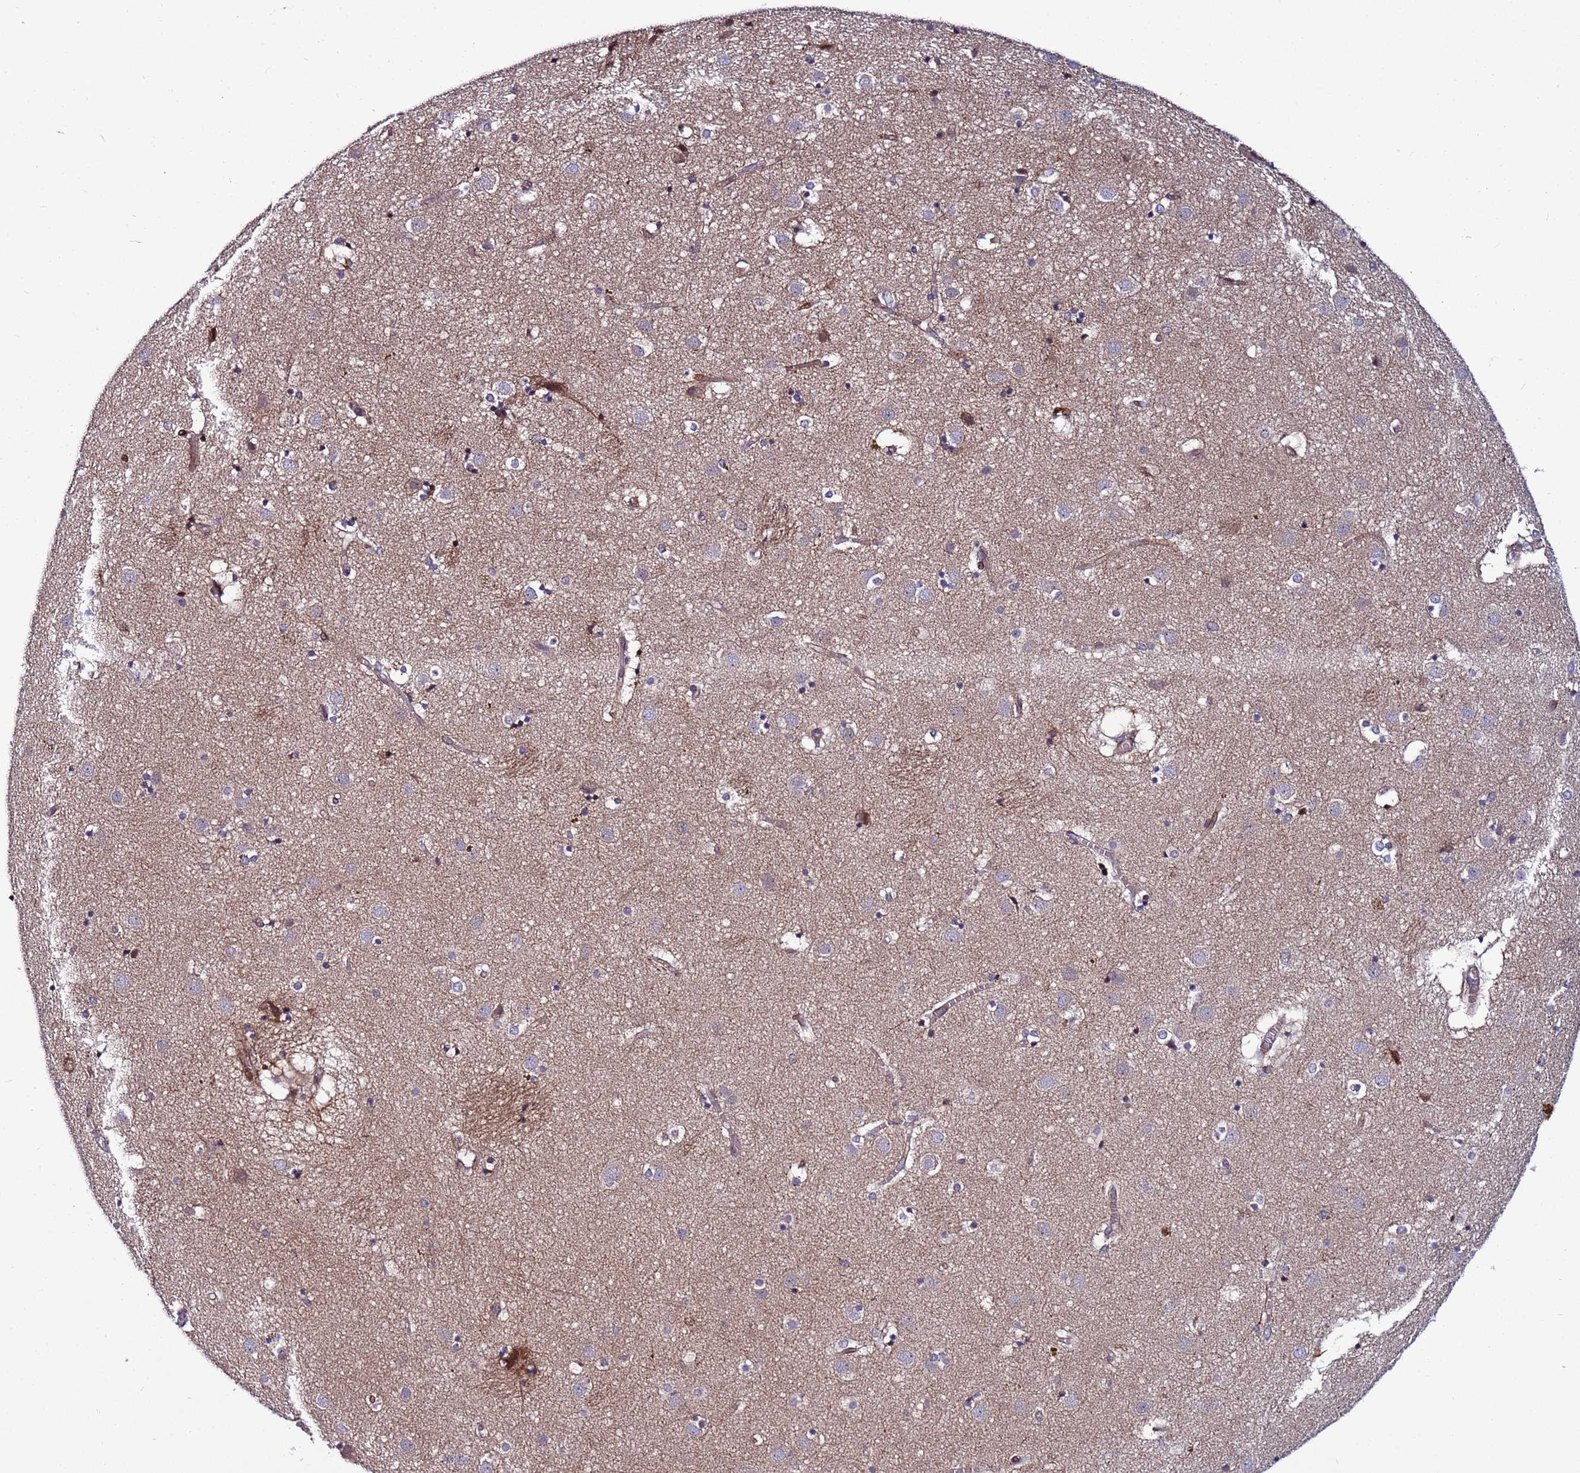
{"staining": {"intensity": "weak", "quantity": "<25%", "location": "cytoplasmic/membranous"}, "tissue": "caudate", "cell_type": "Glial cells", "image_type": "normal", "snomed": [{"axis": "morphology", "description": "Normal tissue, NOS"}, {"axis": "topography", "description": "Lateral ventricle wall"}], "caption": "This is a photomicrograph of immunohistochemistry staining of benign caudate, which shows no expression in glial cells.", "gene": "WBP11", "patient": {"sex": "male", "age": 70}}